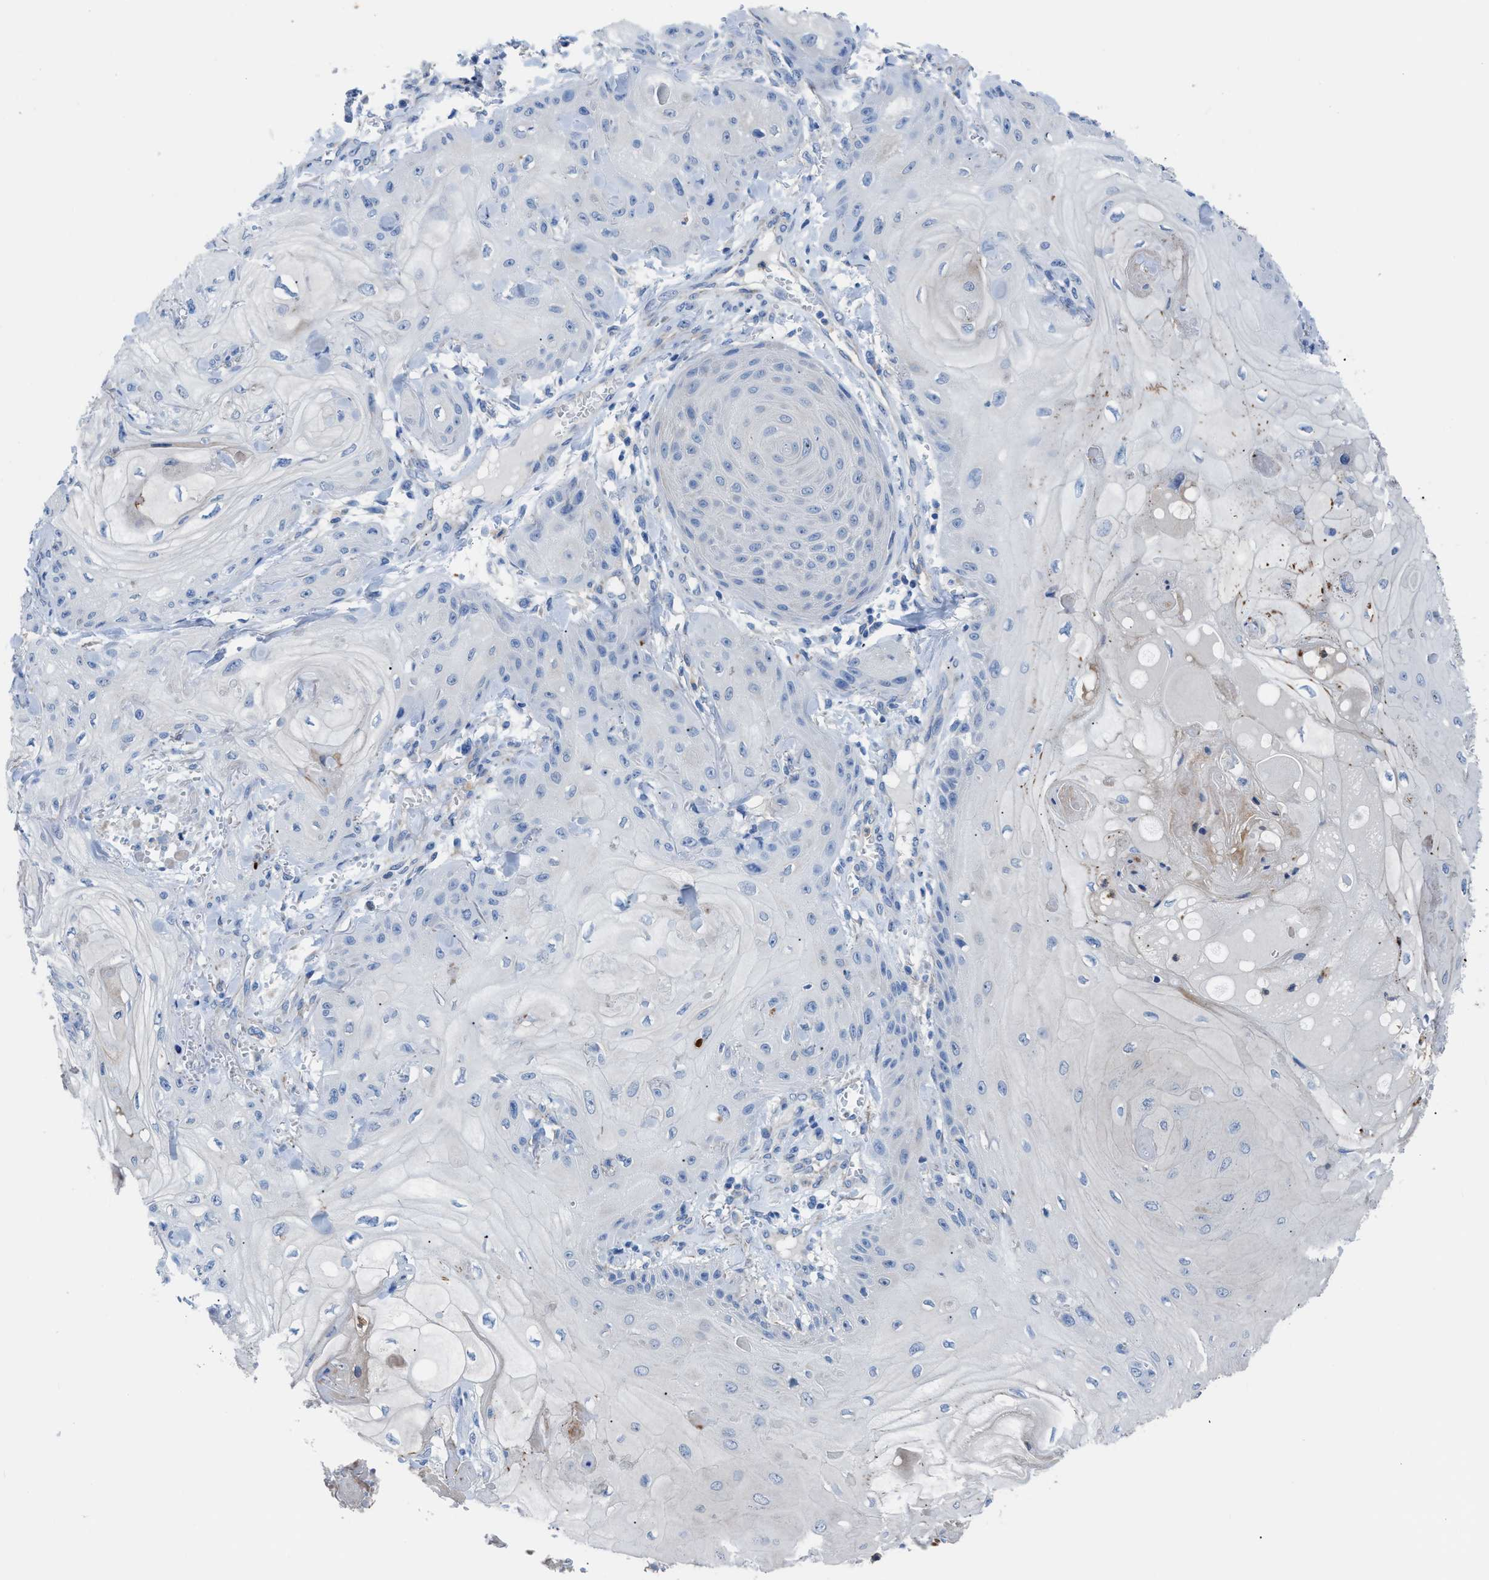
{"staining": {"intensity": "negative", "quantity": "none", "location": "none"}, "tissue": "skin cancer", "cell_type": "Tumor cells", "image_type": "cancer", "snomed": [{"axis": "morphology", "description": "Squamous cell carcinoma, NOS"}, {"axis": "topography", "description": "Skin"}], "caption": "The micrograph exhibits no staining of tumor cells in skin cancer (squamous cell carcinoma).", "gene": "ITPR1", "patient": {"sex": "male", "age": 74}}